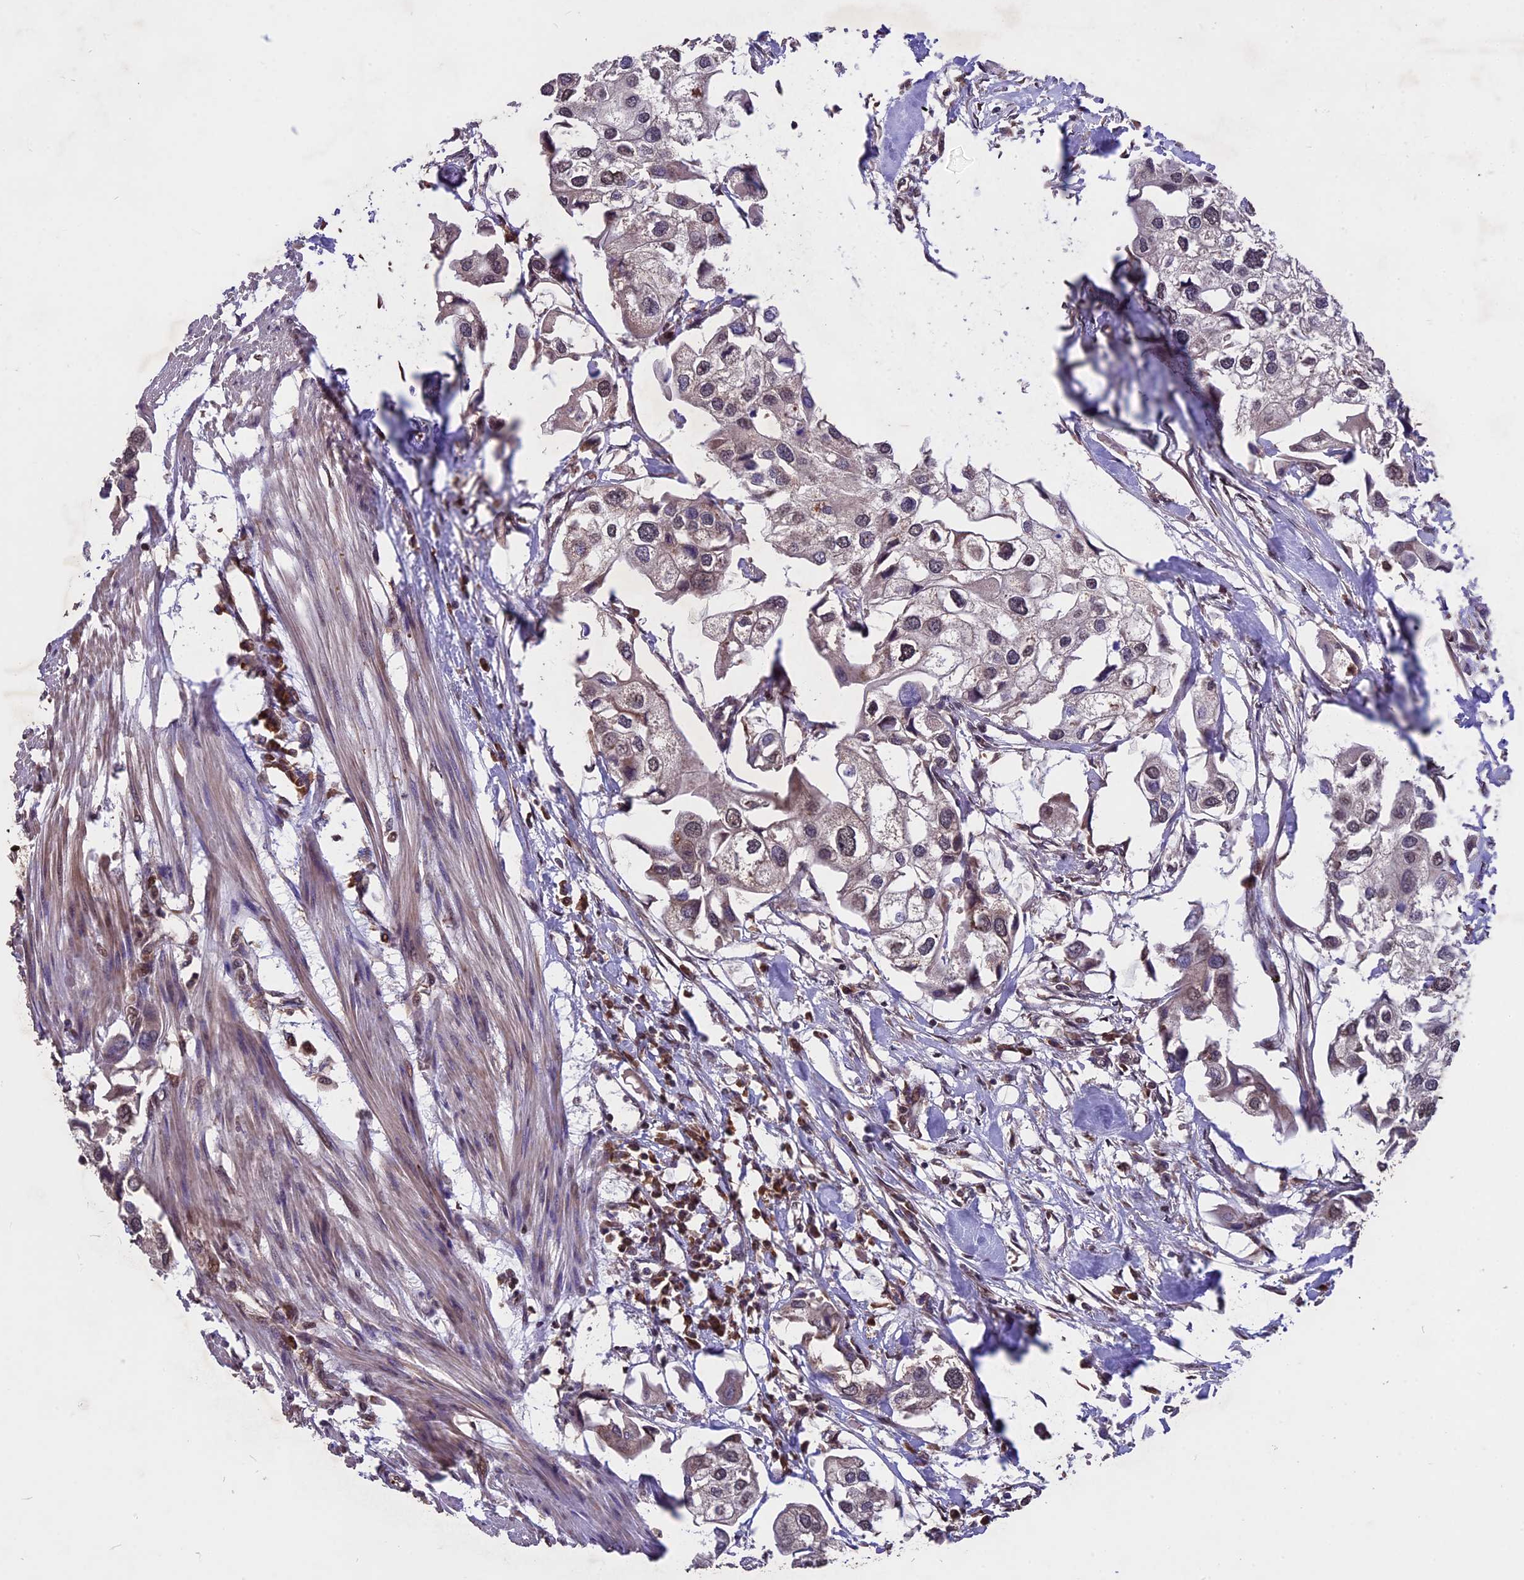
{"staining": {"intensity": "weak", "quantity": "<25%", "location": "cytoplasmic/membranous"}, "tissue": "urothelial cancer", "cell_type": "Tumor cells", "image_type": "cancer", "snomed": [{"axis": "morphology", "description": "Urothelial carcinoma, High grade"}, {"axis": "topography", "description": "Urinary bladder"}], "caption": "A high-resolution image shows immunohistochemistry (IHC) staining of urothelial cancer, which reveals no significant positivity in tumor cells.", "gene": "ZNF598", "patient": {"sex": "male", "age": 64}}